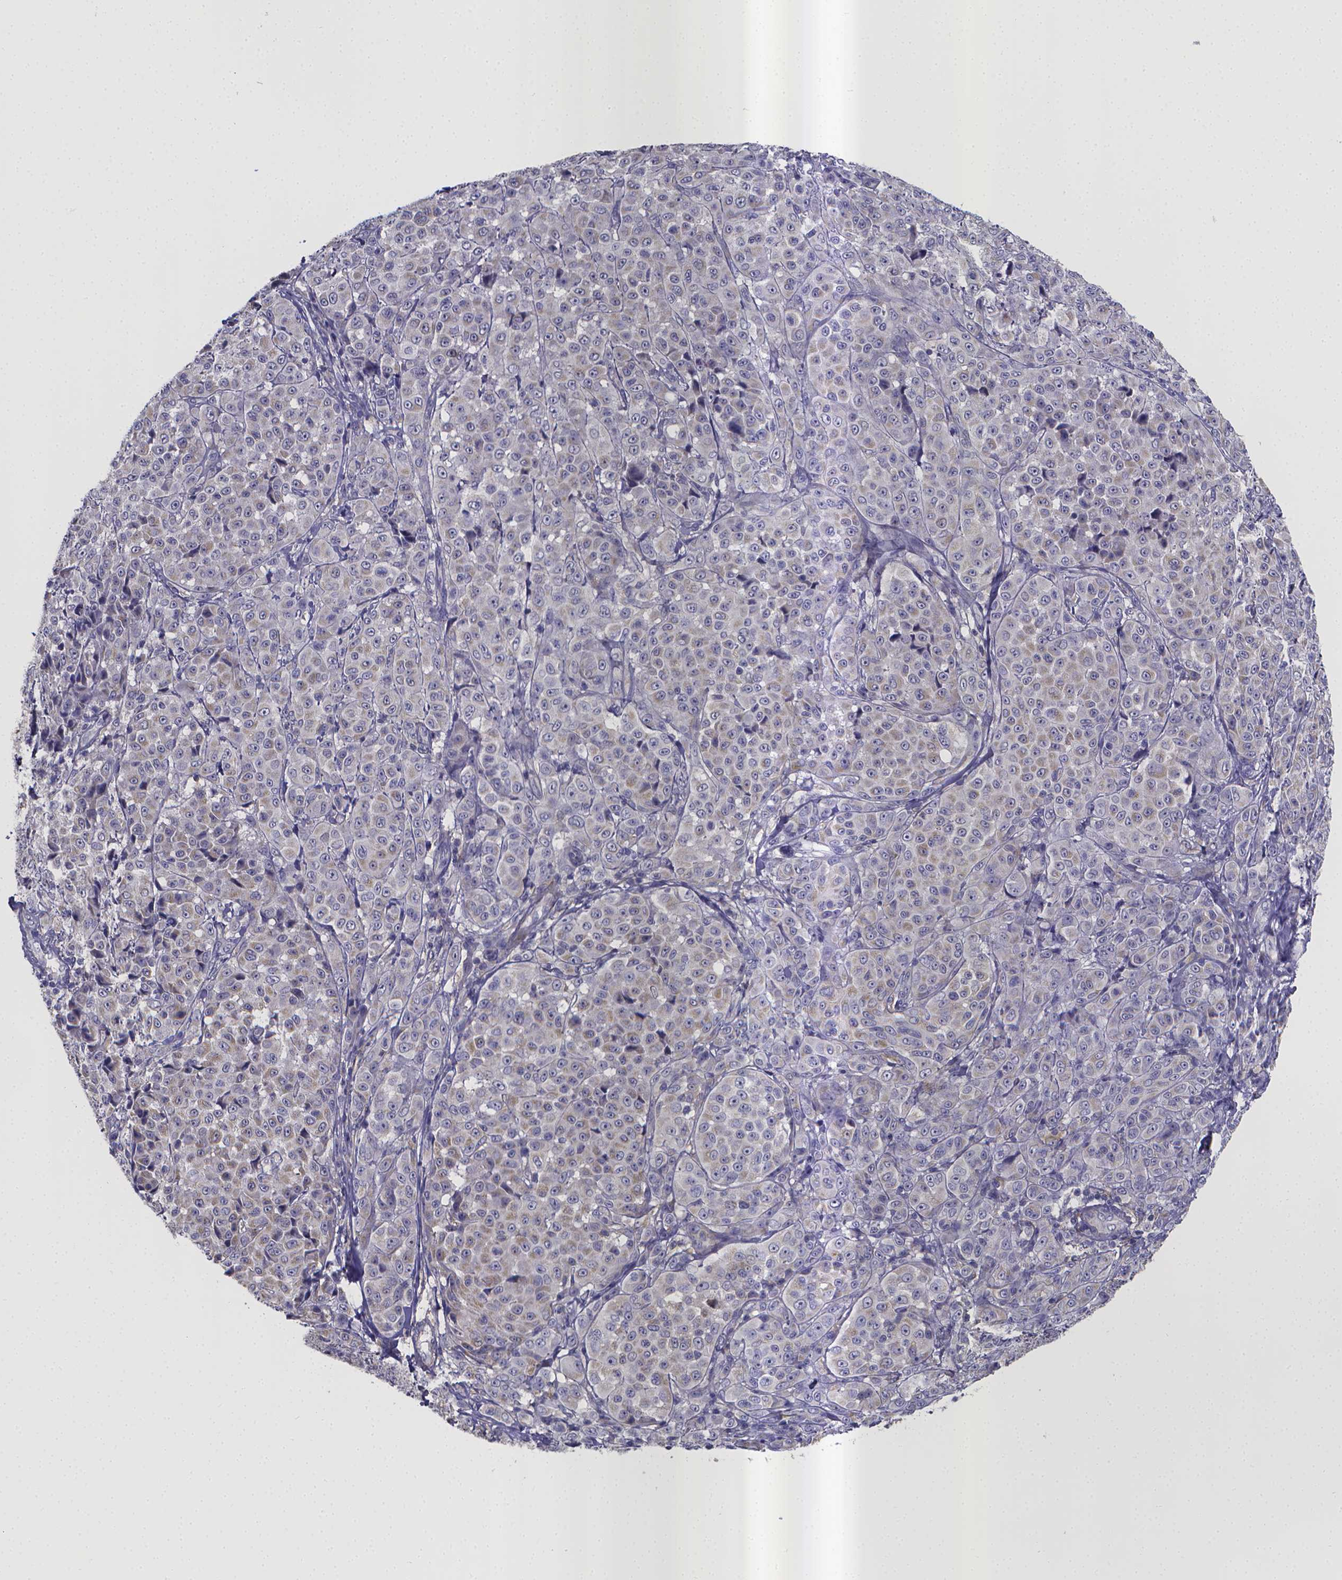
{"staining": {"intensity": "negative", "quantity": "none", "location": "none"}, "tissue": "melanoma", "cell_type": "Tumor cells", "image_type": "cancer", "snomed": [{"axis": "morphology", "description": "Malignant melanoma, NOS"}, {"axis": "topography", "description": "Skin"}], "caption": "The photomicrograph exhibits no staining of tumor cells in malignant melanoma.", "gene": "RERG", "patient": {"sex": "male", "age": 89}}